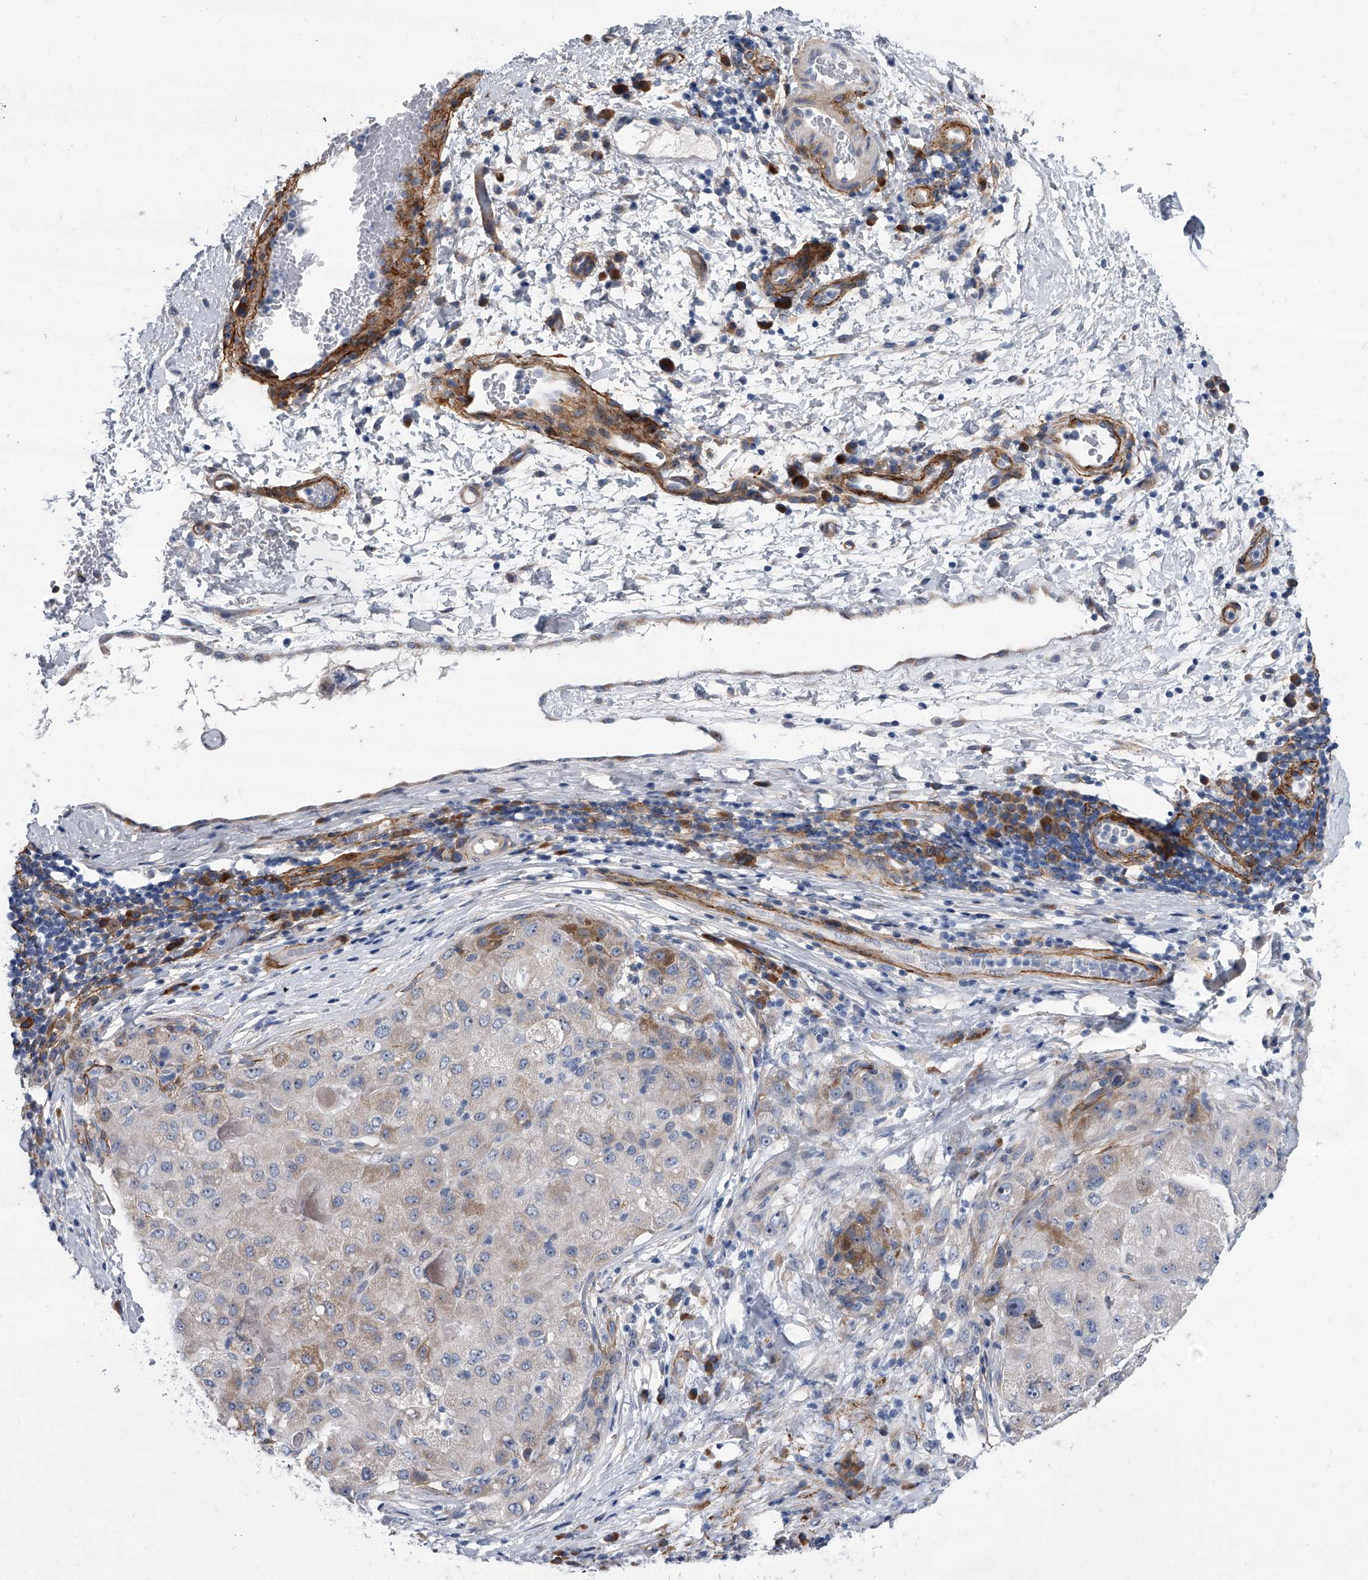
{"staining": {"intensity": "weak", "quantity": "<25%", "location": "cytoplasmic/membranous"}, "tissue": "liver cancer", "cell_type": "Tumor cells", "image_type": "cancer", "snomed": [{"axis": "morphology", "description": "Carcinoma, Hepatocellular, NOS"}, {"axis": "topography", "description": "Liver"}], "caption": "The micrograph reveals no significant positivity in tumor cells of liver cancer.", "gene": "ALG14", "patient": {"sex": "male", "age": 80}}